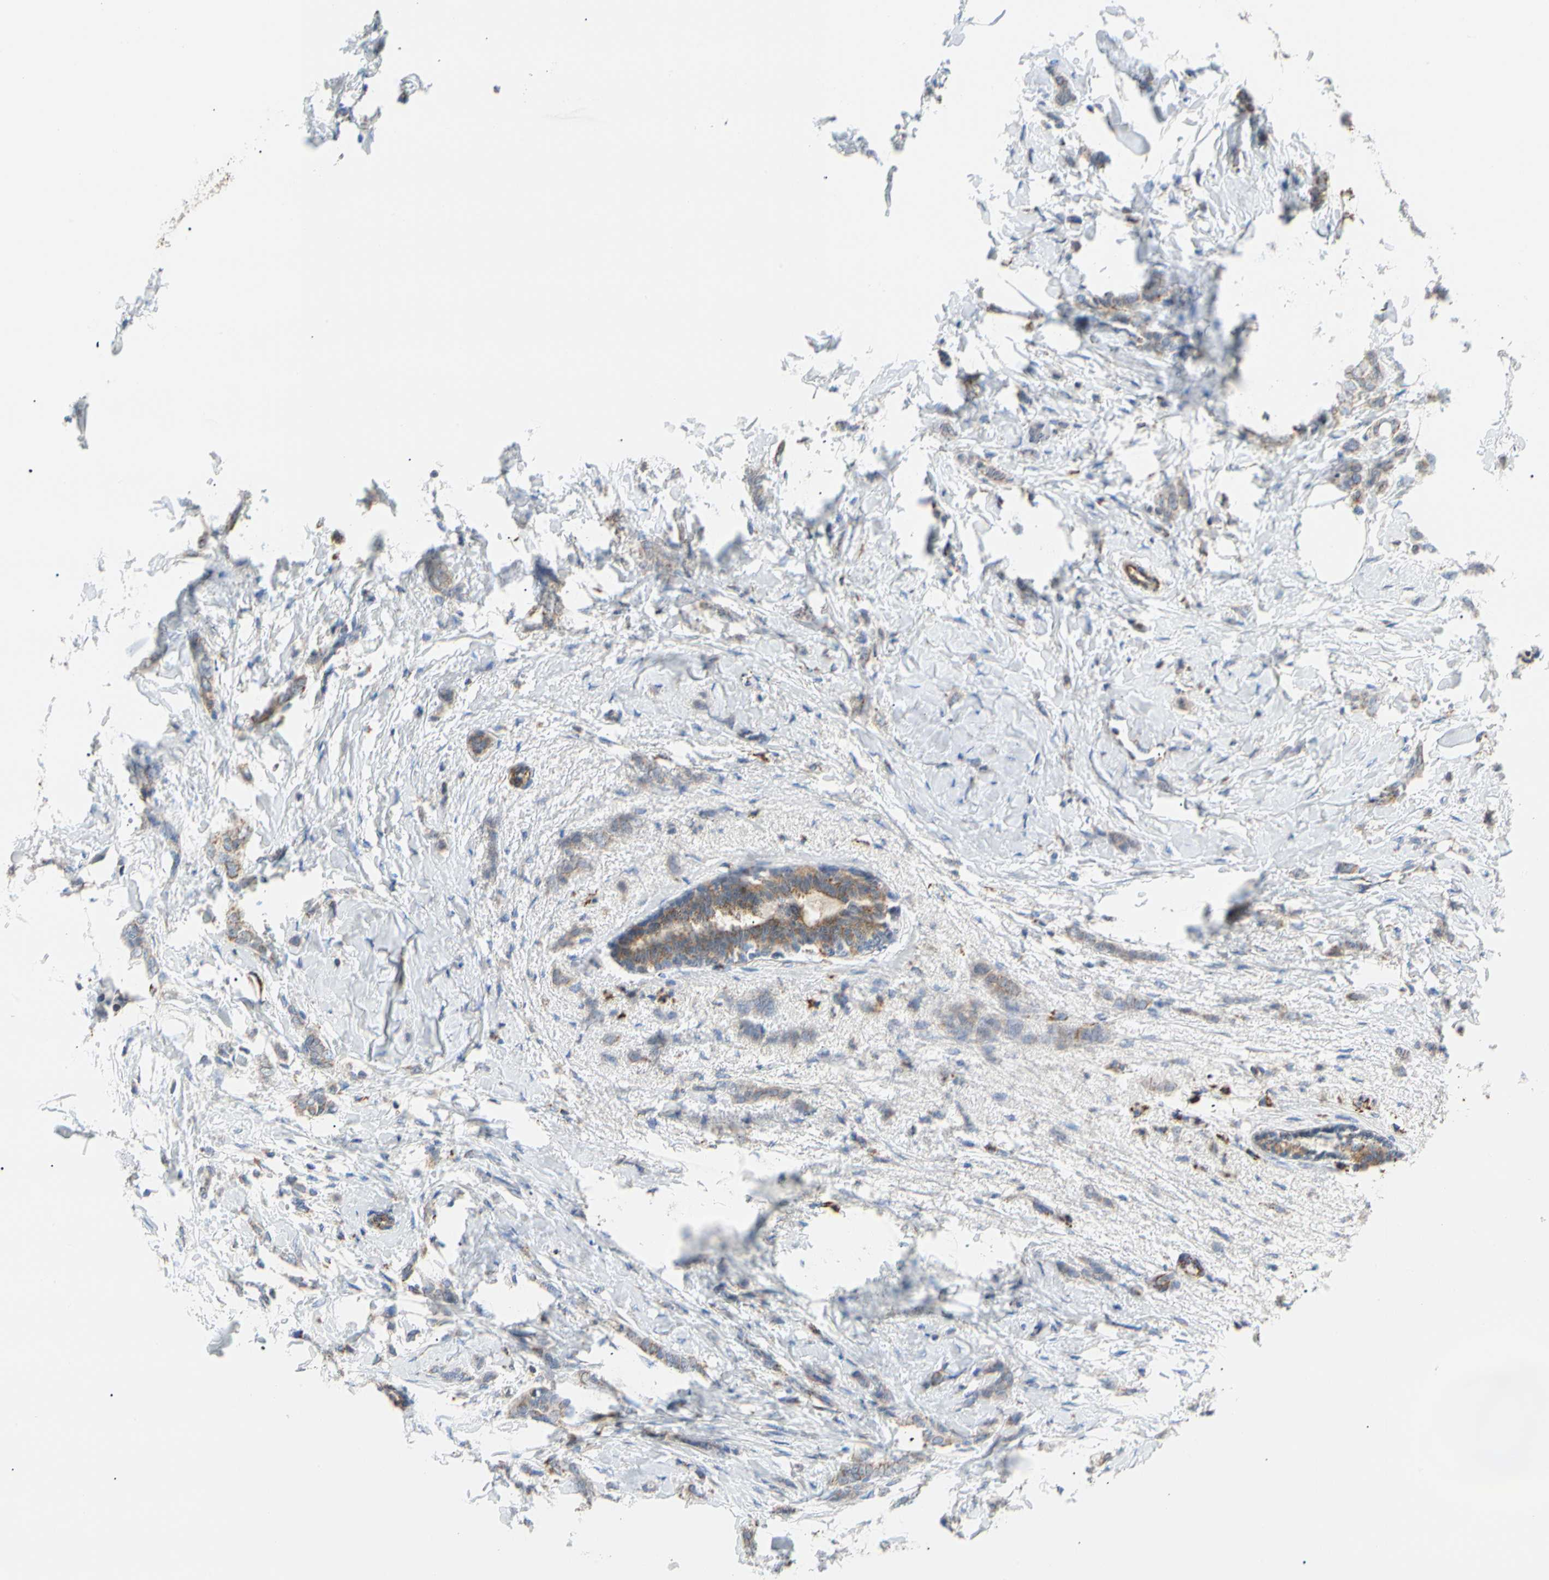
{"staining": {"intensity": "moderate", "quantity": ">75%", "location": "cytoplasmic/membranous"}, "tissue": "breast cancer", "cell_type": "Tumor cells", "image_type": "cancer", "snomed": [{"axis": "morphology", "description": "Lobular carcinoma, in situ"}, {"axis": "morphology", "description": "Lobular carcinoma"}, {"axis": "topography", "description": "Breast"}], "caption": "Protein analysis of breast cancer (lobular carcinoma) tissue reveals moderate cytoplasmic/membranous expression in about >75% of tumor cells. (brown staining indicates protein expression, while blue staining denotes nuclei).", "gene": "ACAT1", "patient": {"sex": "female", "age": 41}}